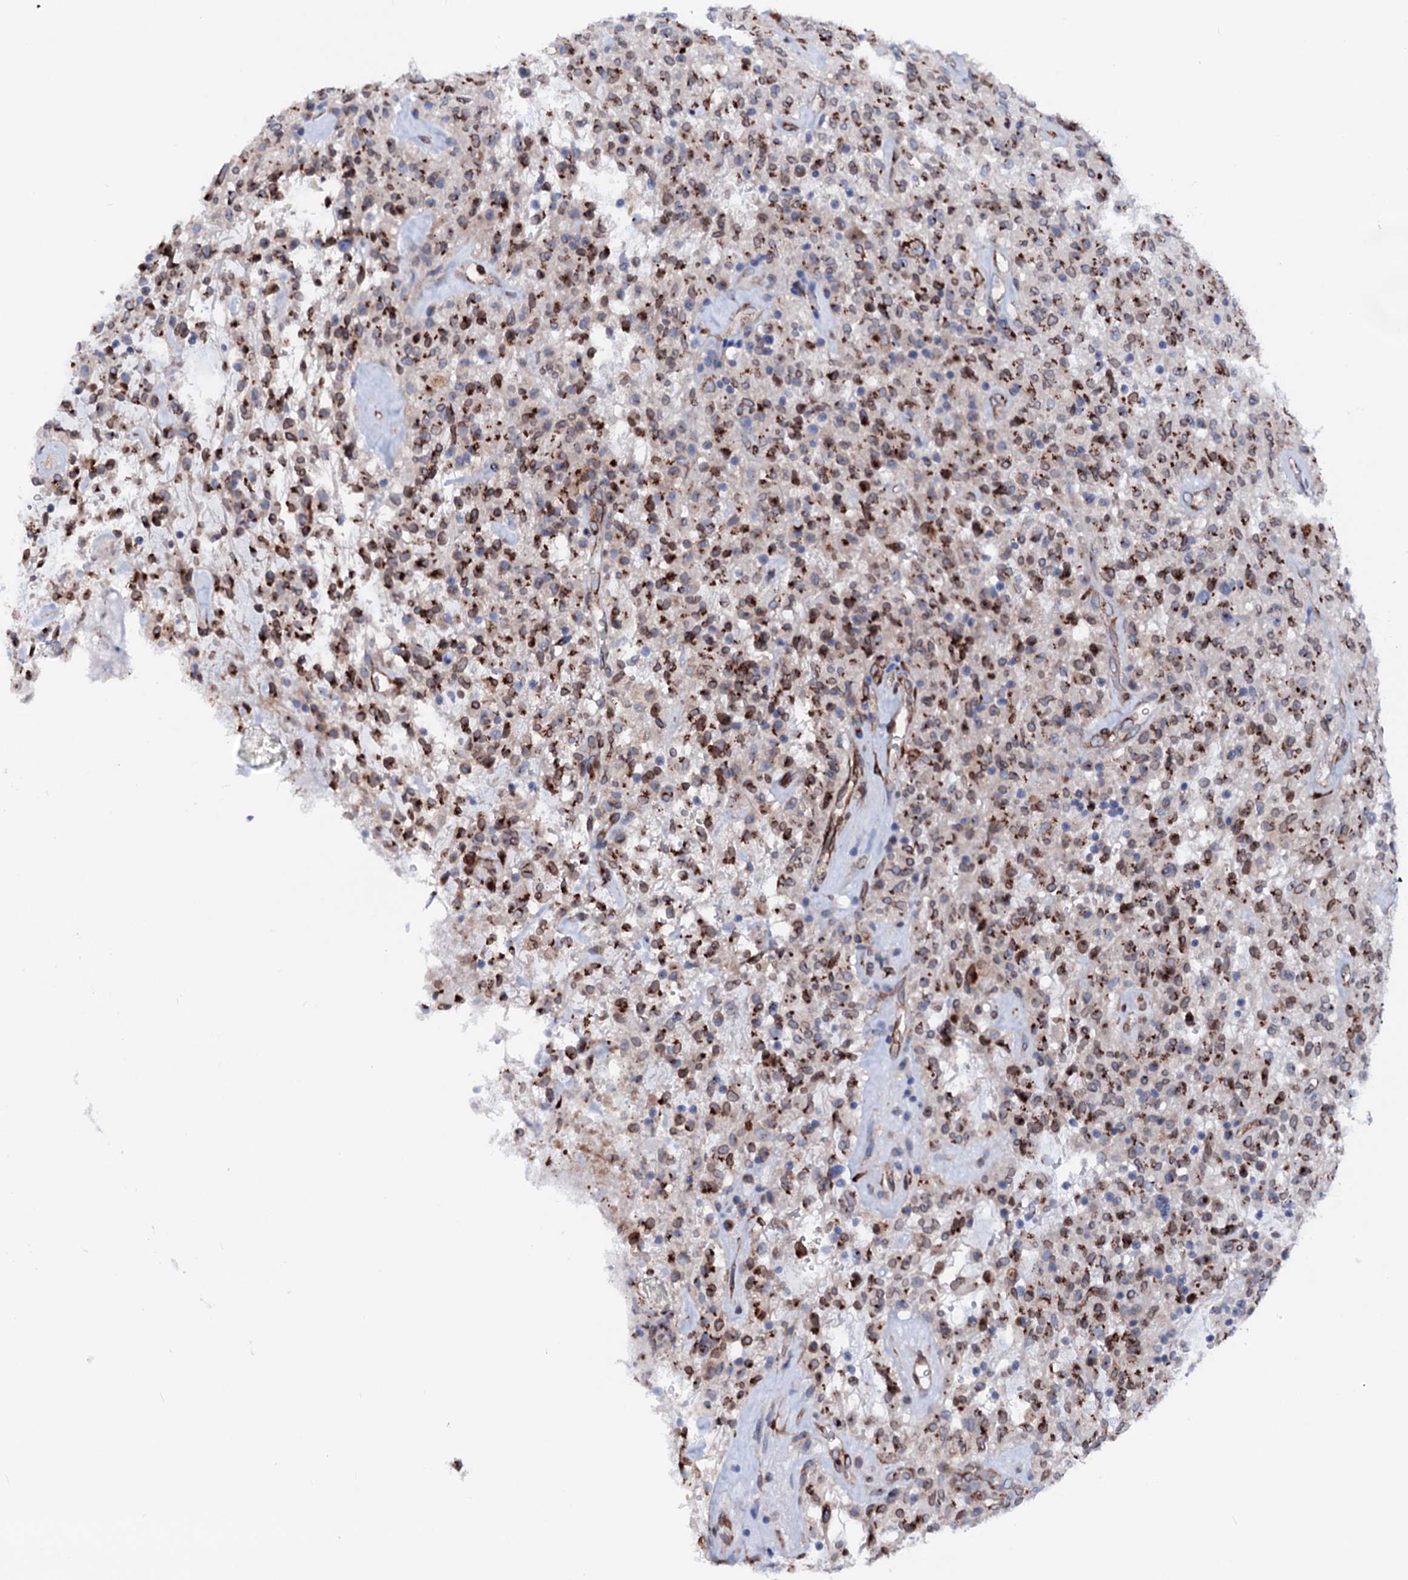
{"staining": {"intensity": "moderate", "quantity": "25%-75%", "location": "cytoplasmic/membranous"}, "tissue": "glioma", "cell_type": "Tumor cells", "image_type": "cancer", "snomed": [{"axis": "morphology", "description": "Glioma, malignant, High grade"}, {"axis": "topography", "description": "Brain"}], "caption": "The immunohistochemical stain shows moderate cytoplasmic/membranous positivity in tumor cells of glioma tissue.", "gene": "TMCO3", "patient": {"sex": "female", "age": 57}}